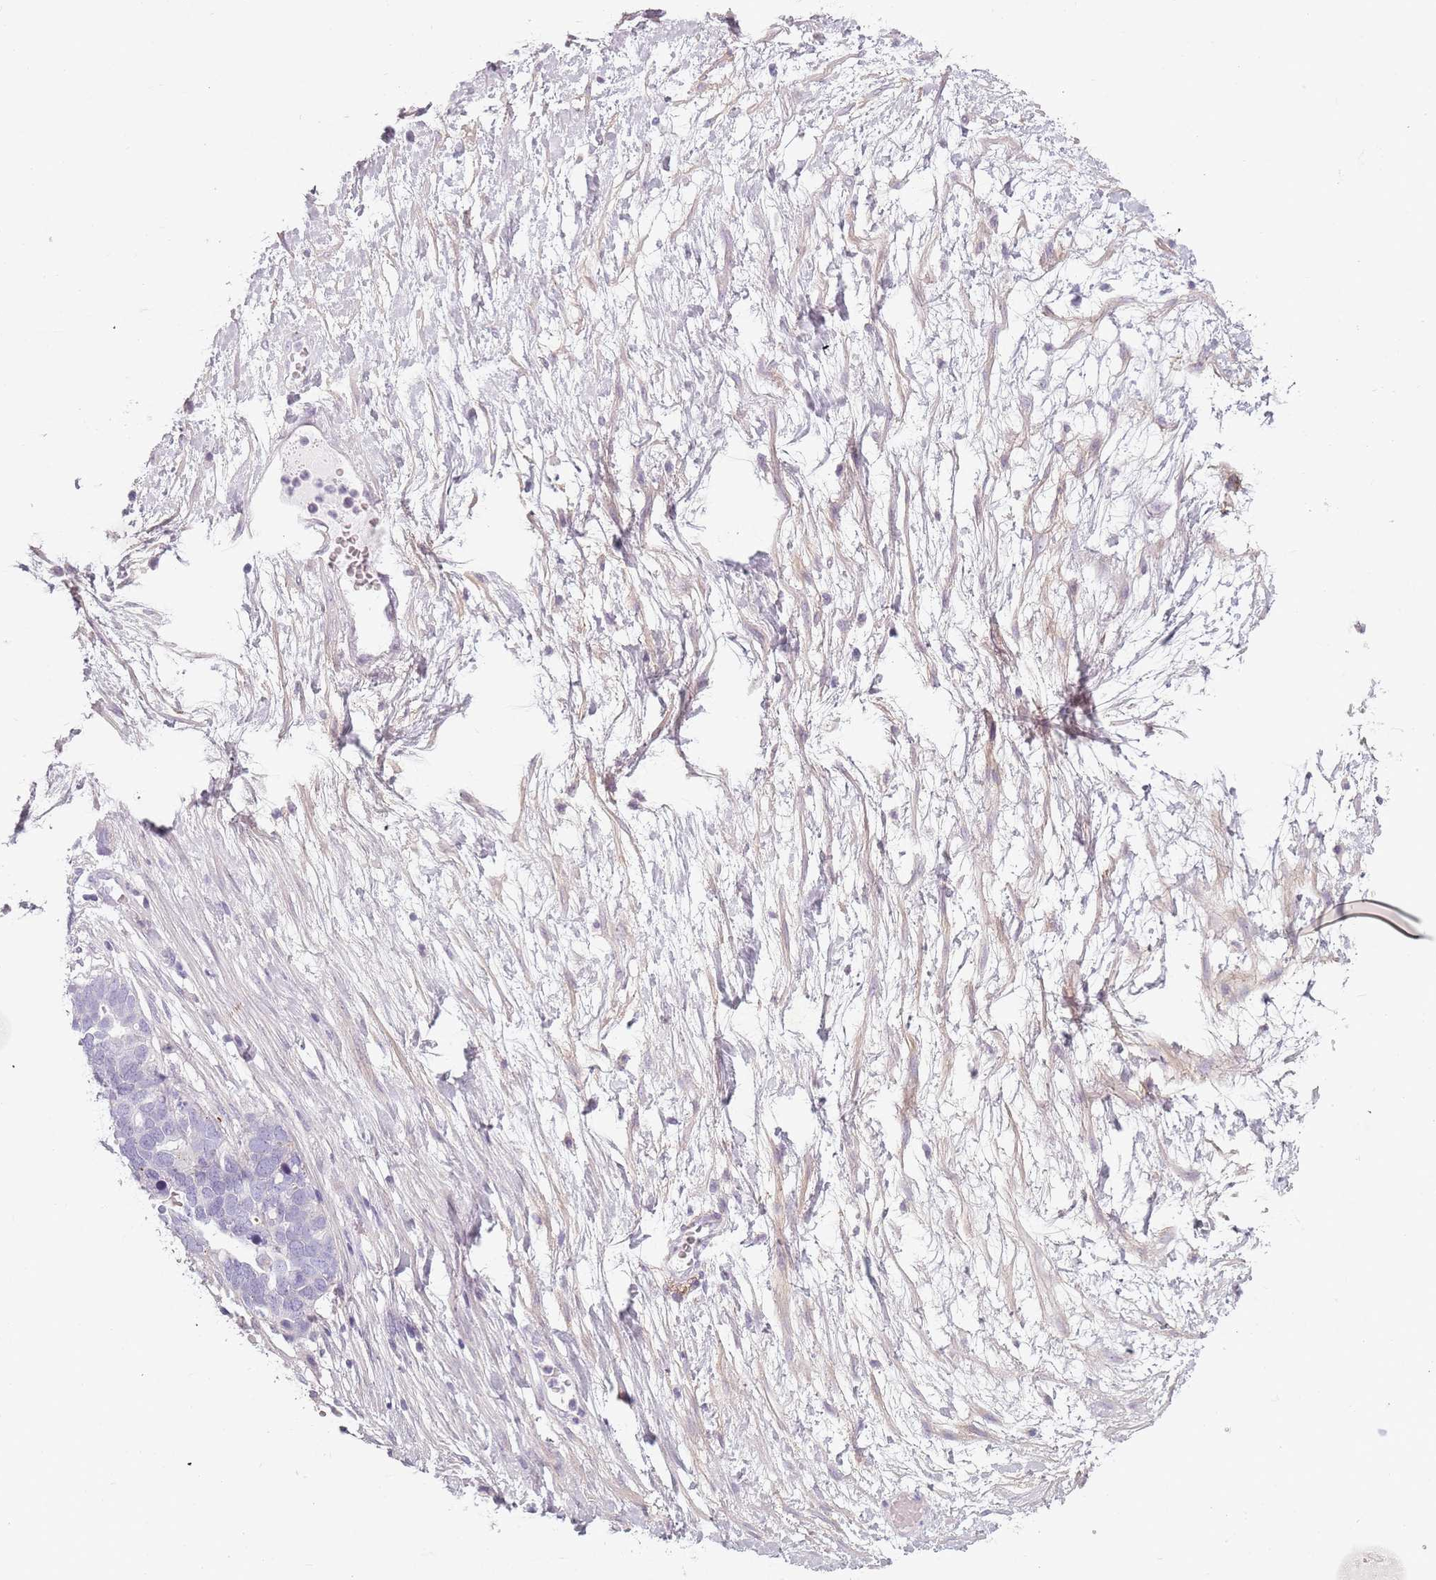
{"staining": {"intensity": "negative", "quantity": "none", "location": "none"}, "tissue": "ovarian cancer", "cell_type": "Tumor cells", "image_type": "cancer", "snomed": [{"axis": "morphology", "description": "Cystadenocarcinoma, serous, NOS"}, {"axis": "topography", "description": "Ovary"}], "caption": "Immunohistochemical staining of human ovarian cancer (serous cystadenocarcinoma) displays no significant expression in tumor cells.", "gene": "MEGF8", "patient": {"sex": "female", "age": 54}}